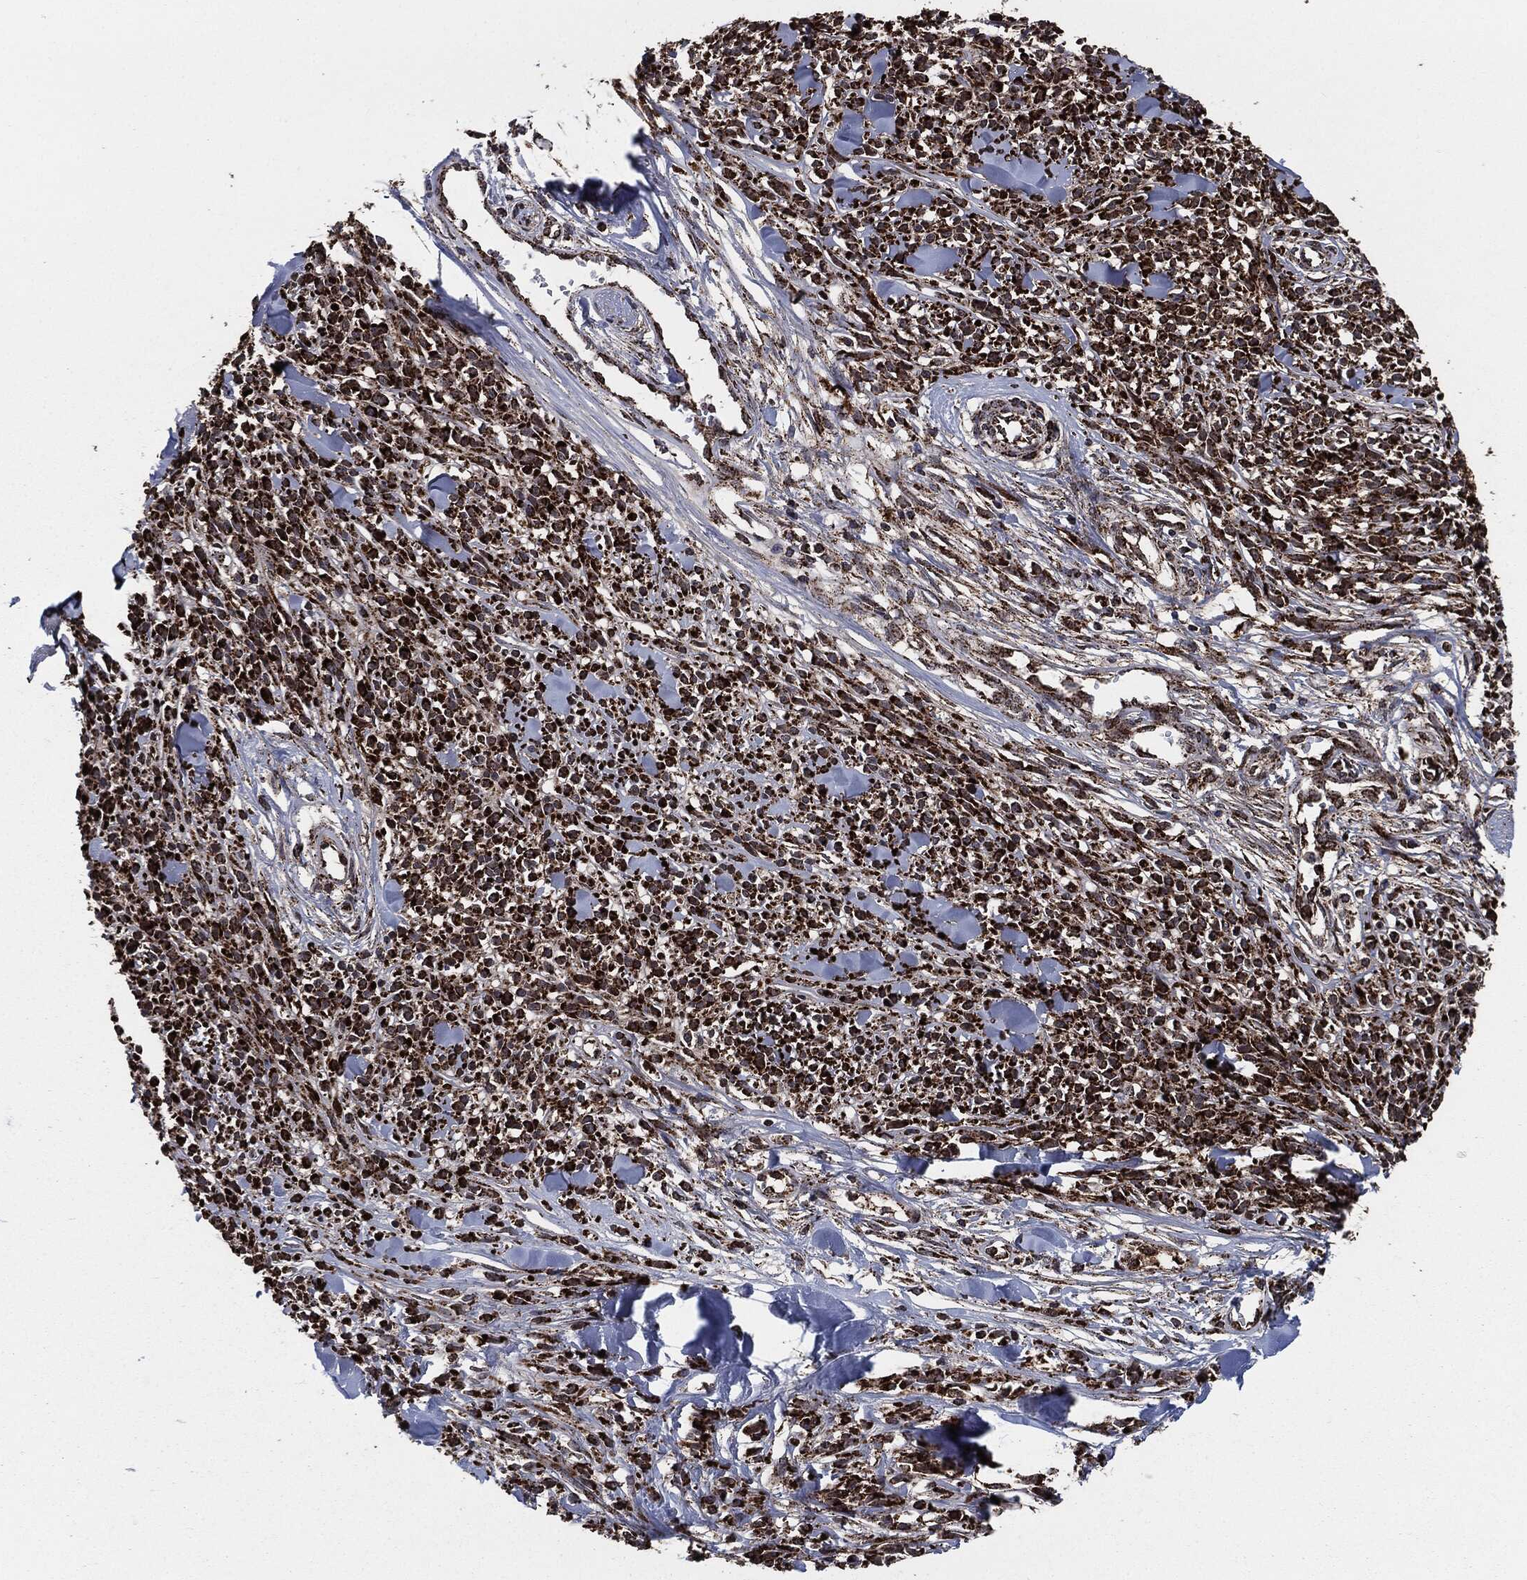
{"staining": {"intensity": "strong", "quantity": ">75%", "location": "cytoplasmic/membranous"}, "tissue": "melanoma", "cell_type": "Tumor cells", "image_type": "cancer", "snomed": [{"axis": "morphology", "description": "Malignant melanoma, NOS"}, {"axis": "topography", "description": "Skin"}, {"axis": "topography", "description": "Skin of trunk"}], "caption": "The histopathology image exhibits staining of melanoma, revealing strong cytoplasmic/membranous protein expression (brown color) within tumor cells. (IHC, brightfield microscopy, high magnification).", "gene": "FH", "patient": {"sex": "male", "age": 74}}